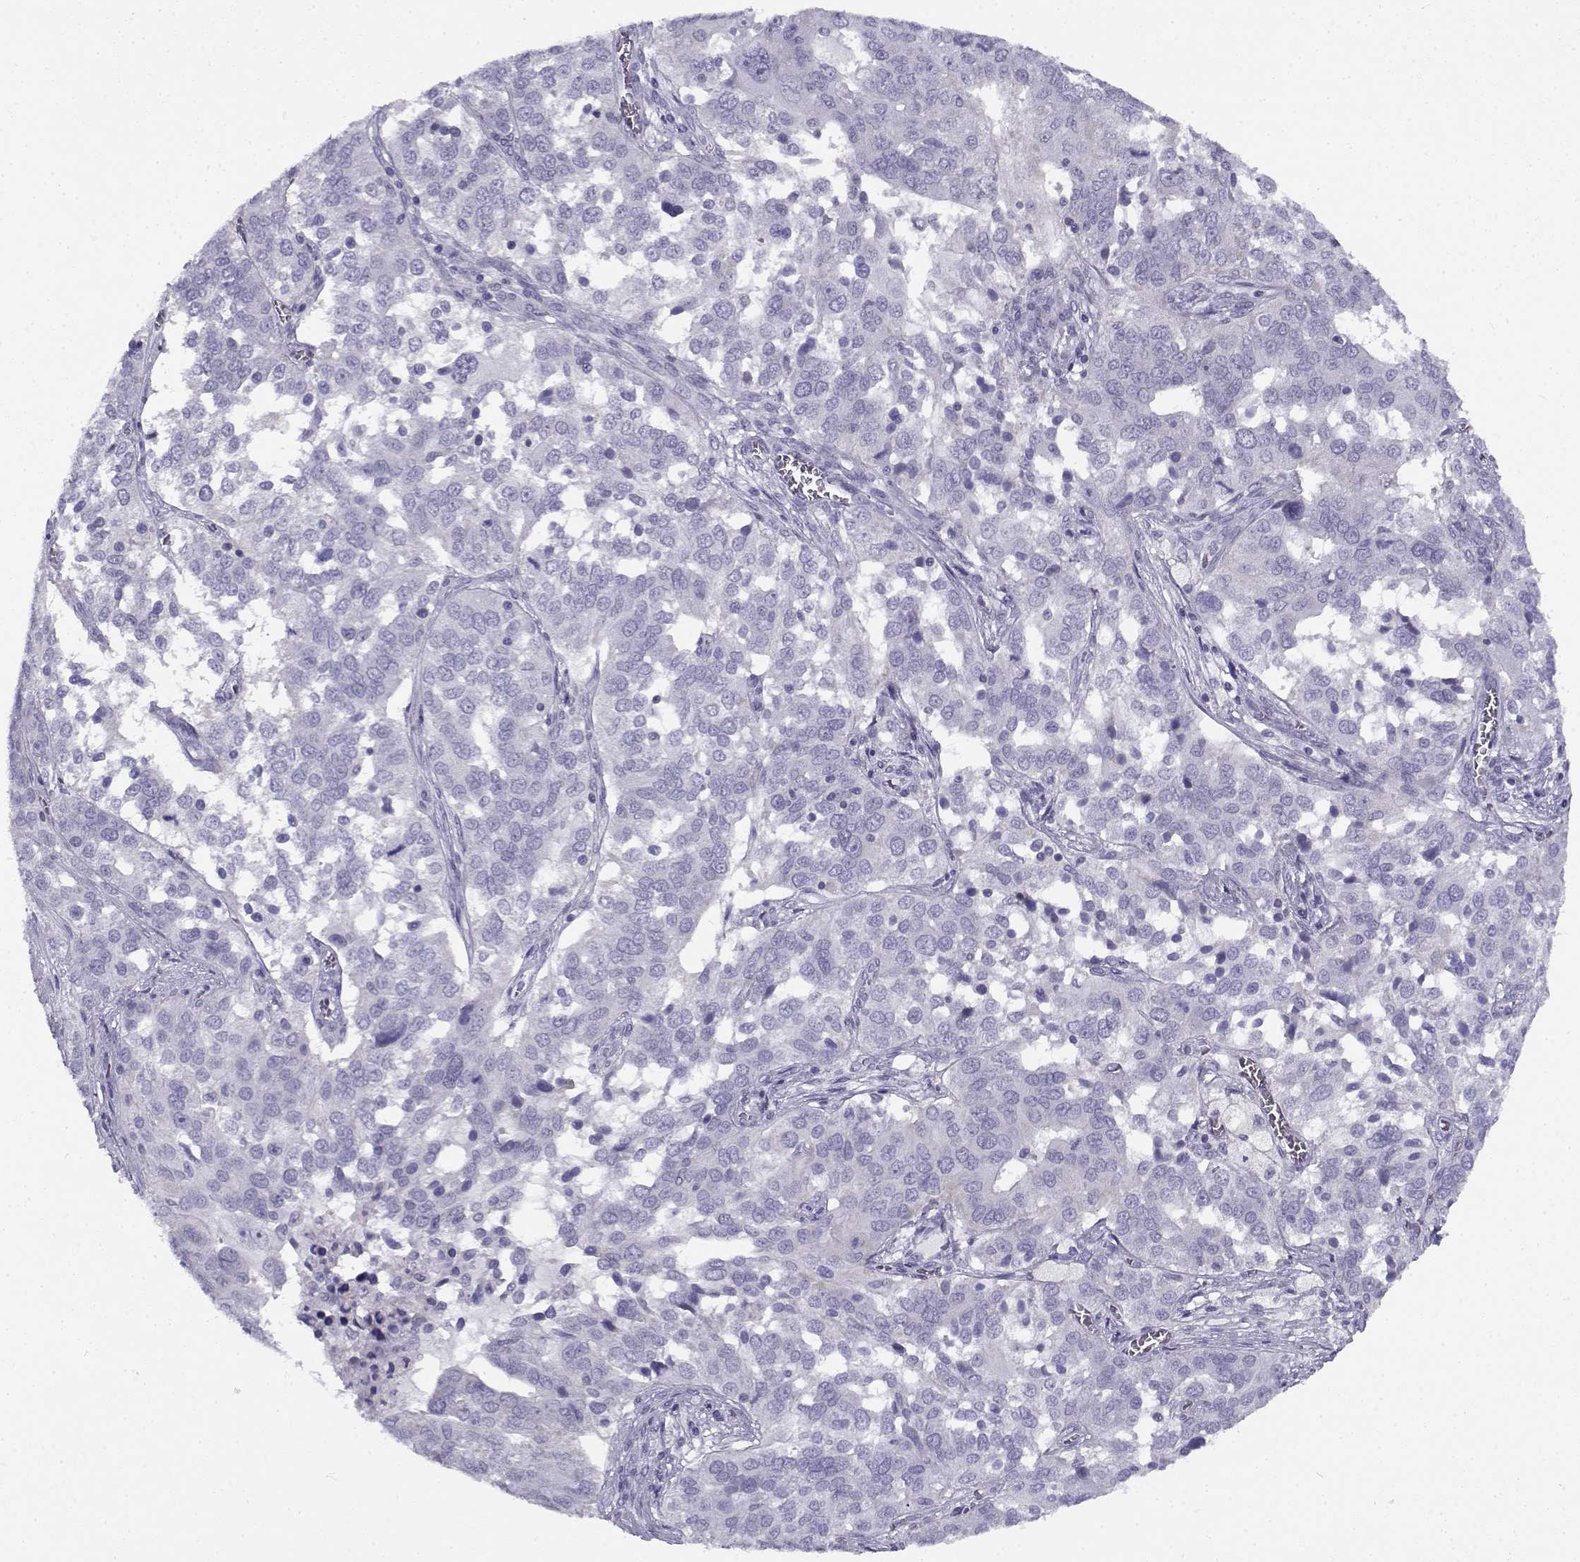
{"staining": {"intensity": "negative", "quantity": "none", "location": "none"}, "tissue": "ovarian cancer", "cell_type": "Tumor cells", "image_type": "cancer", "snomed": [{"axis": "morphology", "description": "Carcinoma, endometroid"}, {"axis": "topography", "description": "Soft tissue"}, {"axis": "topography", "description": "Ovary"}], "caption": "Tumor cells are negative for protein expression in human ovarian endometroid carcinoma. The staining was performed using DAB to visualize the protein expression in brown, while the nuclei were stained in blue with hematoxylin (Magnification: 20x).", "gene": "FAM166A", "patient": {"sex": "female", "age": 52}}